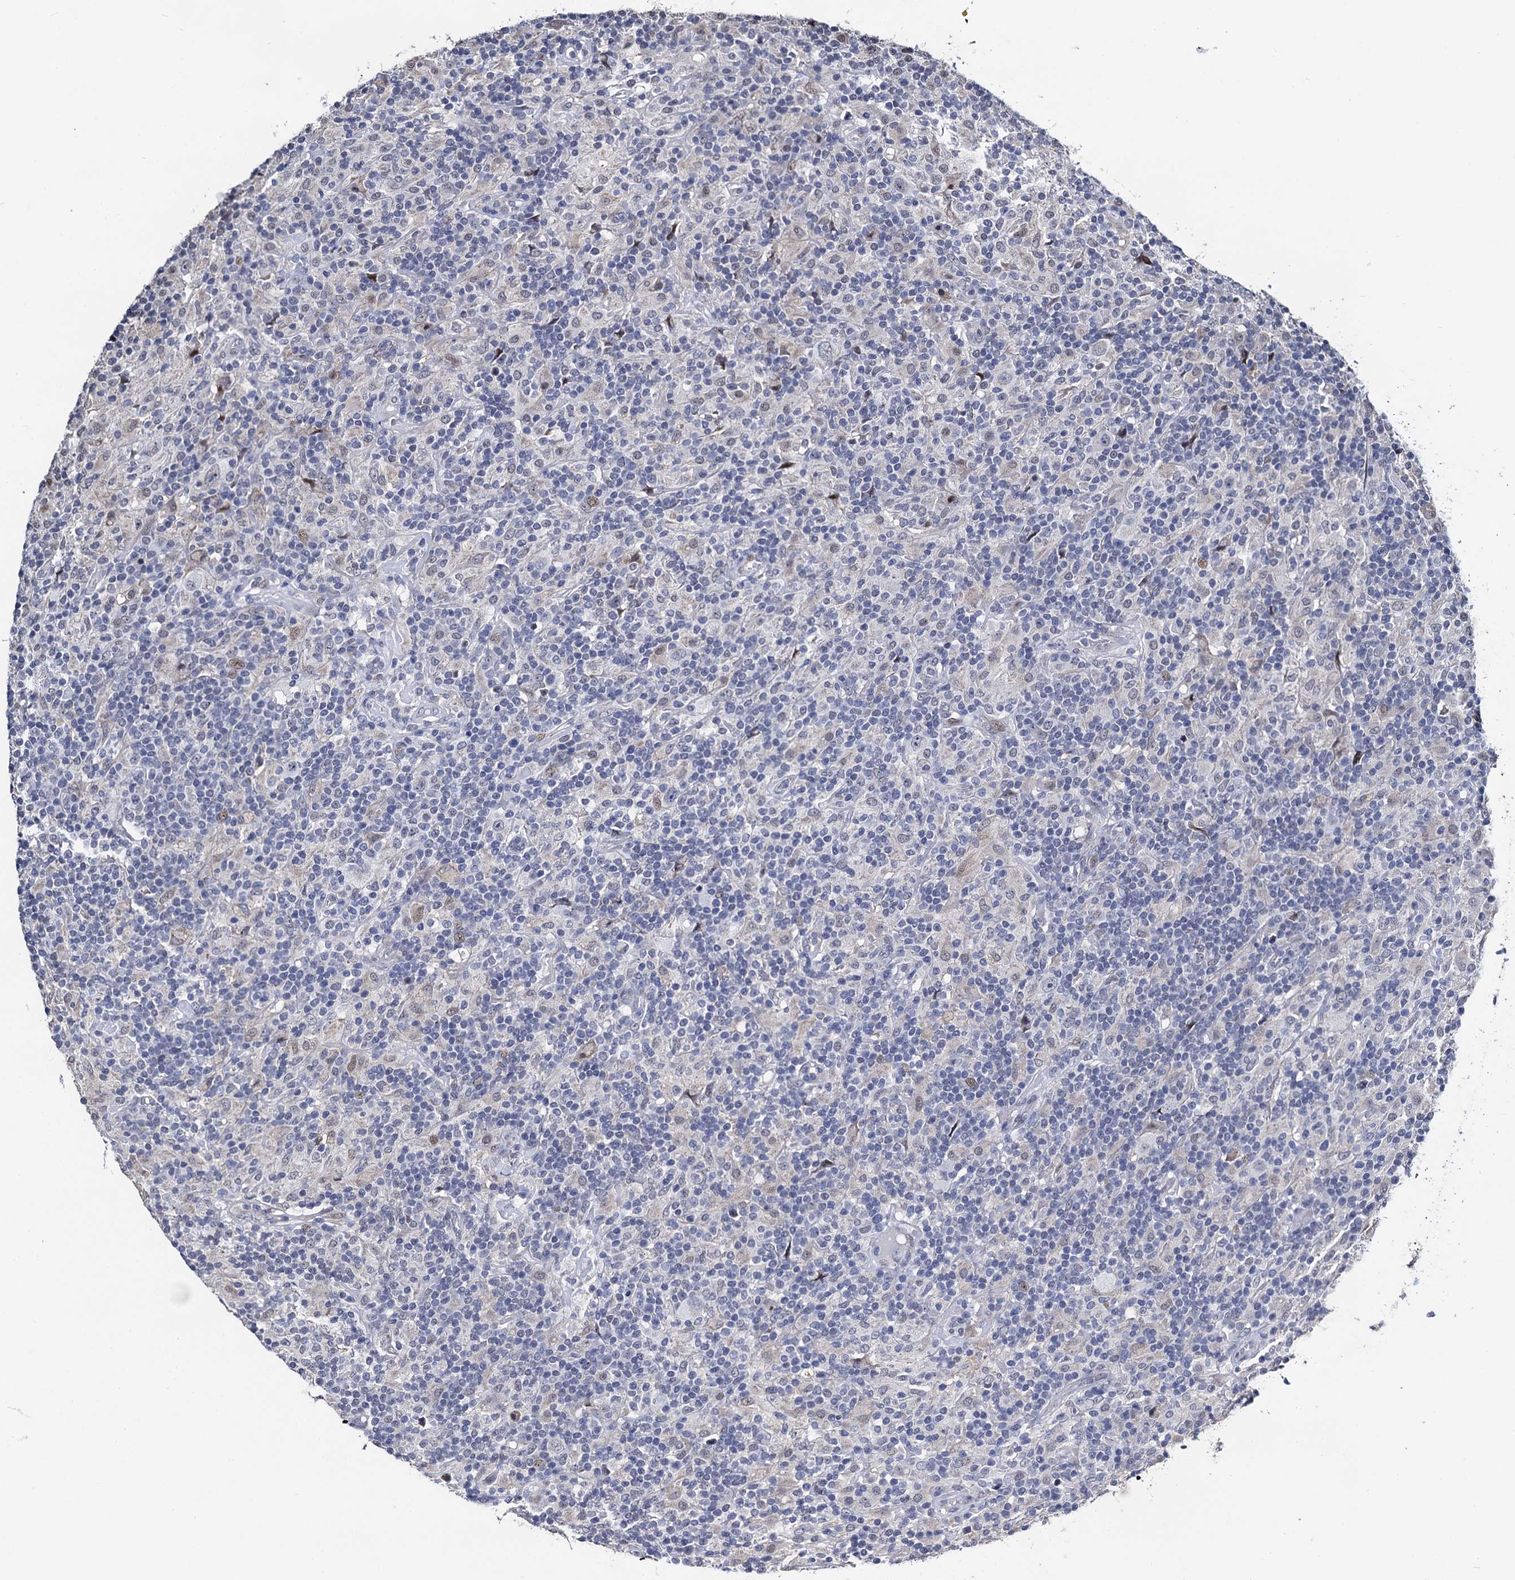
{"staining": {"intensity": "negative", "quantity": "none", "location": "none"}, "tissue": "lymphoma", "cell_type": "Tumor cells", "image_type": "cancer", "snomed": [{"axis": "morphology", "description": "Hodgkin's disease, NOS"}, {"axis": "topography", "description": "Lymph node"}], "caption": "Histopathology image shows no significant protein expression in tumor cells of lymphoma.", "gene": "FAM222A", "patient": {"sex": "male", "age": 70}}